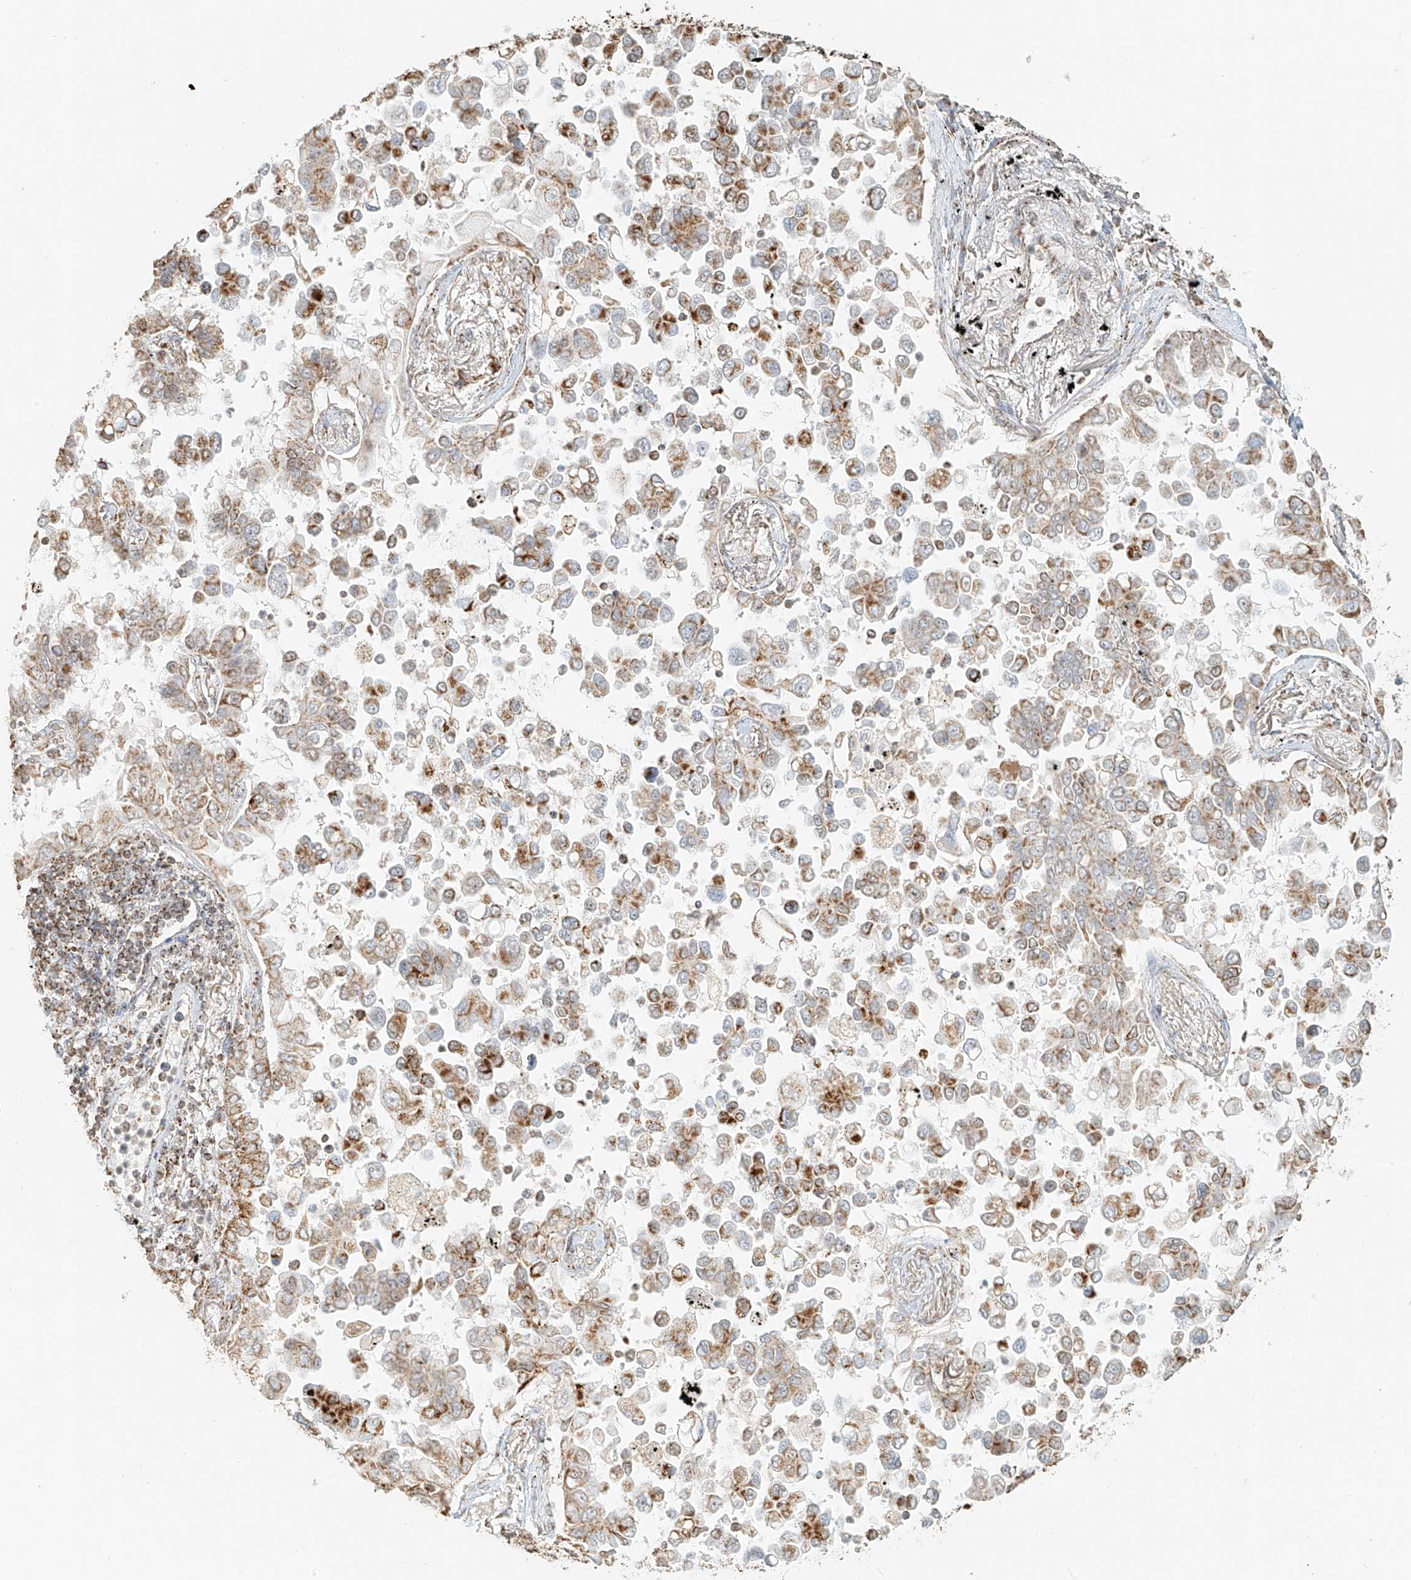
{"staining": {"intensity": "moderate", "quantity": ">75%", "location": "cytoplasmic/membranous"}, "tissue": "lung cancer", "cell_type": "Tumor cells", "image_type": "cancer", "snomed": [{"axis": "morphology", "description": "Adenocarcinoma, NOS"}, {"axis": "topography", "description": "Lung"}], "caption": "Immunohistochemistry (DAB (3,3'-diaminobenzidine)) staining of human lung adenocarcinoma reveals moderate cytoplasmic/membranous protein staining in approximately >75% of tumor cells.", "gene": "MIPEP", "patient": {"sex": "female", "age": 67}}